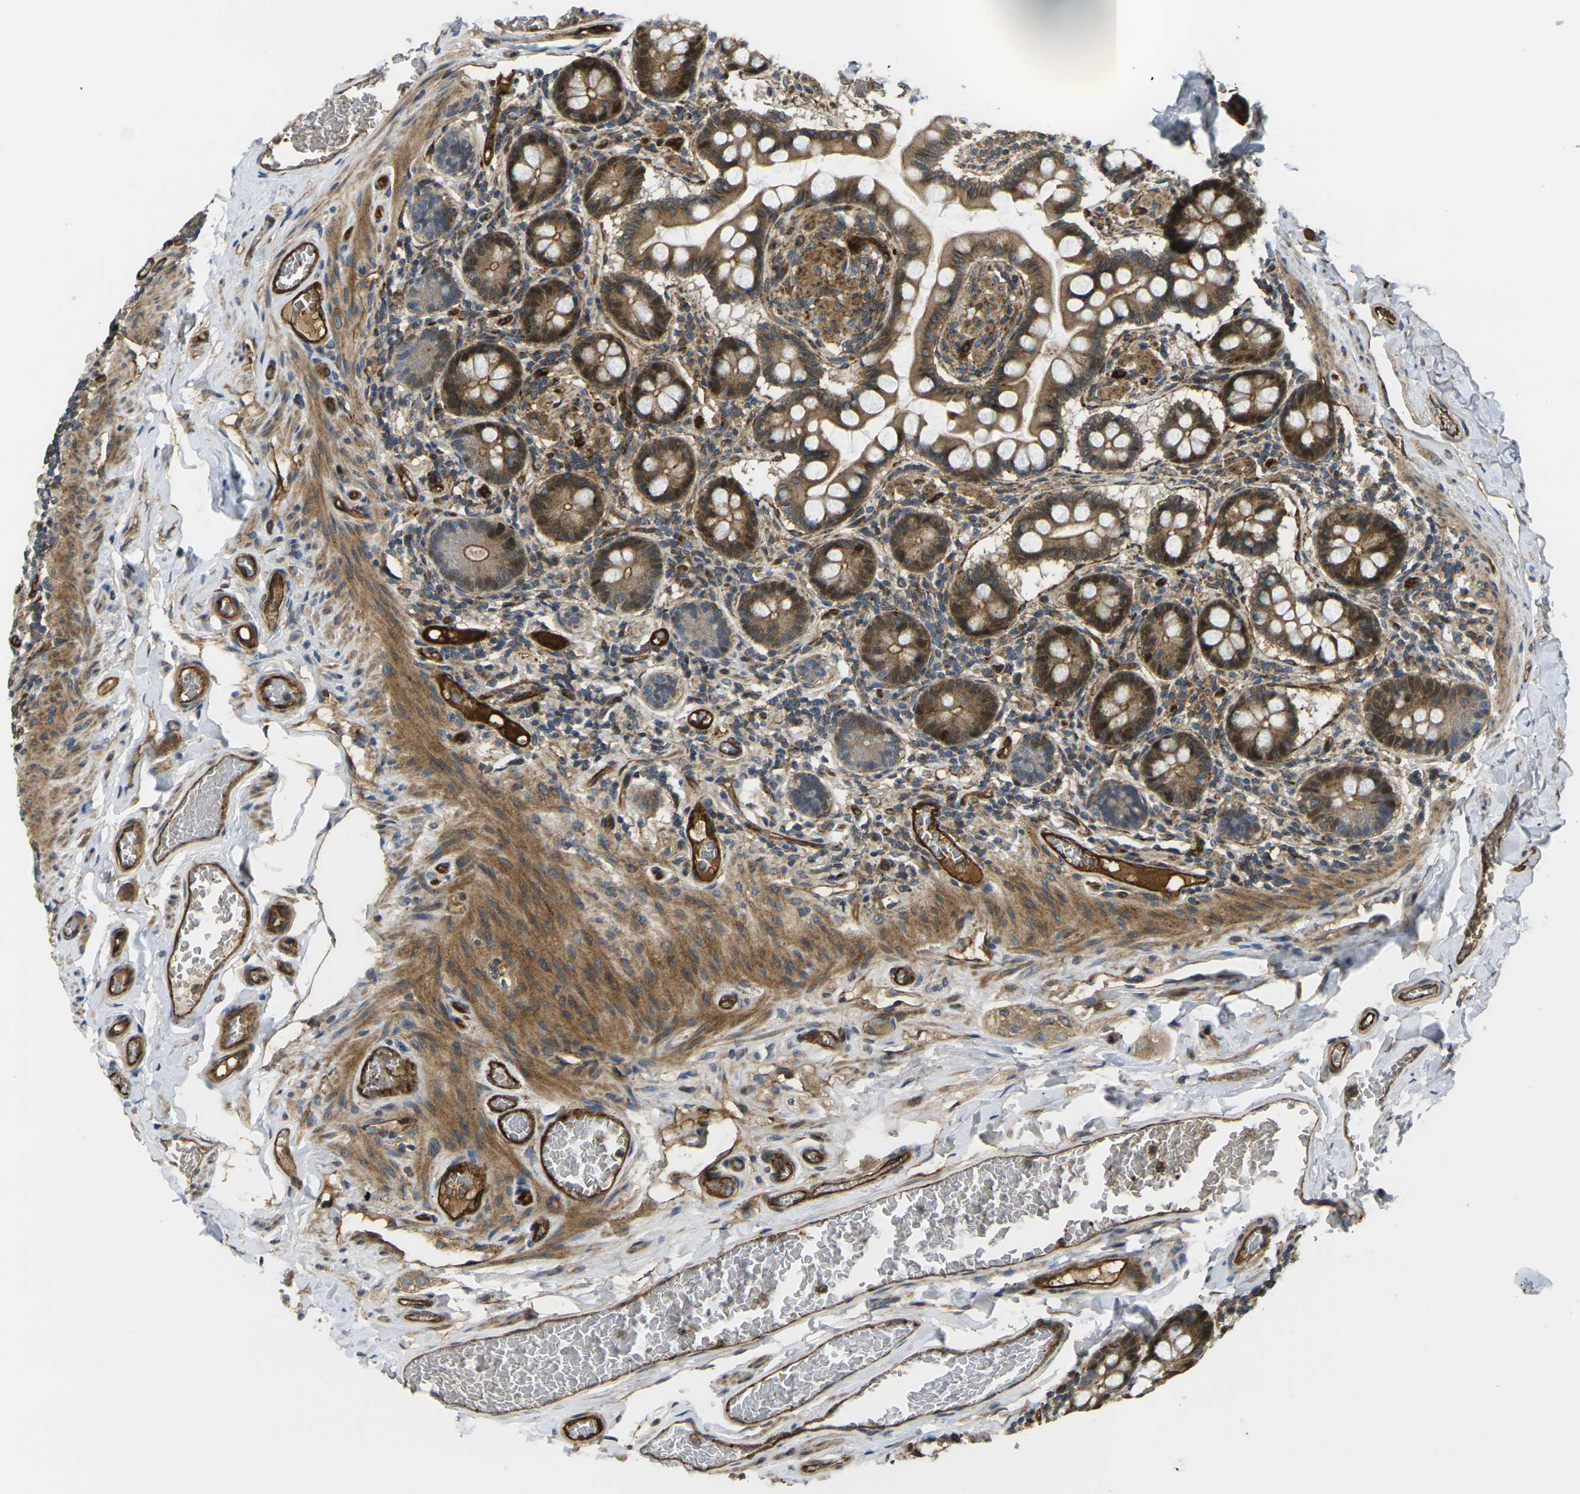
{"staining": {"intensity": "strong", "quantity": ">75%", "location": "cytoplasmic/membranous,nuclear"}, "tissue": "small intestine", "cell_type": "Glandular cells", "image_type": "normal", "snomed": [{"axis": "morphology", "description": "Normal tissue, NOS"}, {"axis": "topography", "description": "Small intestine"}], "caption": "Protein analysis of unremarkable small intestine demonstrates strong cytoplasmic/membranous,nuclear staining in about >75% of glandular cells. (IHC, brightfield microscopy, high magnification).", "gene": "ECE1", "patient": {"sex": "male", "age": 41}}